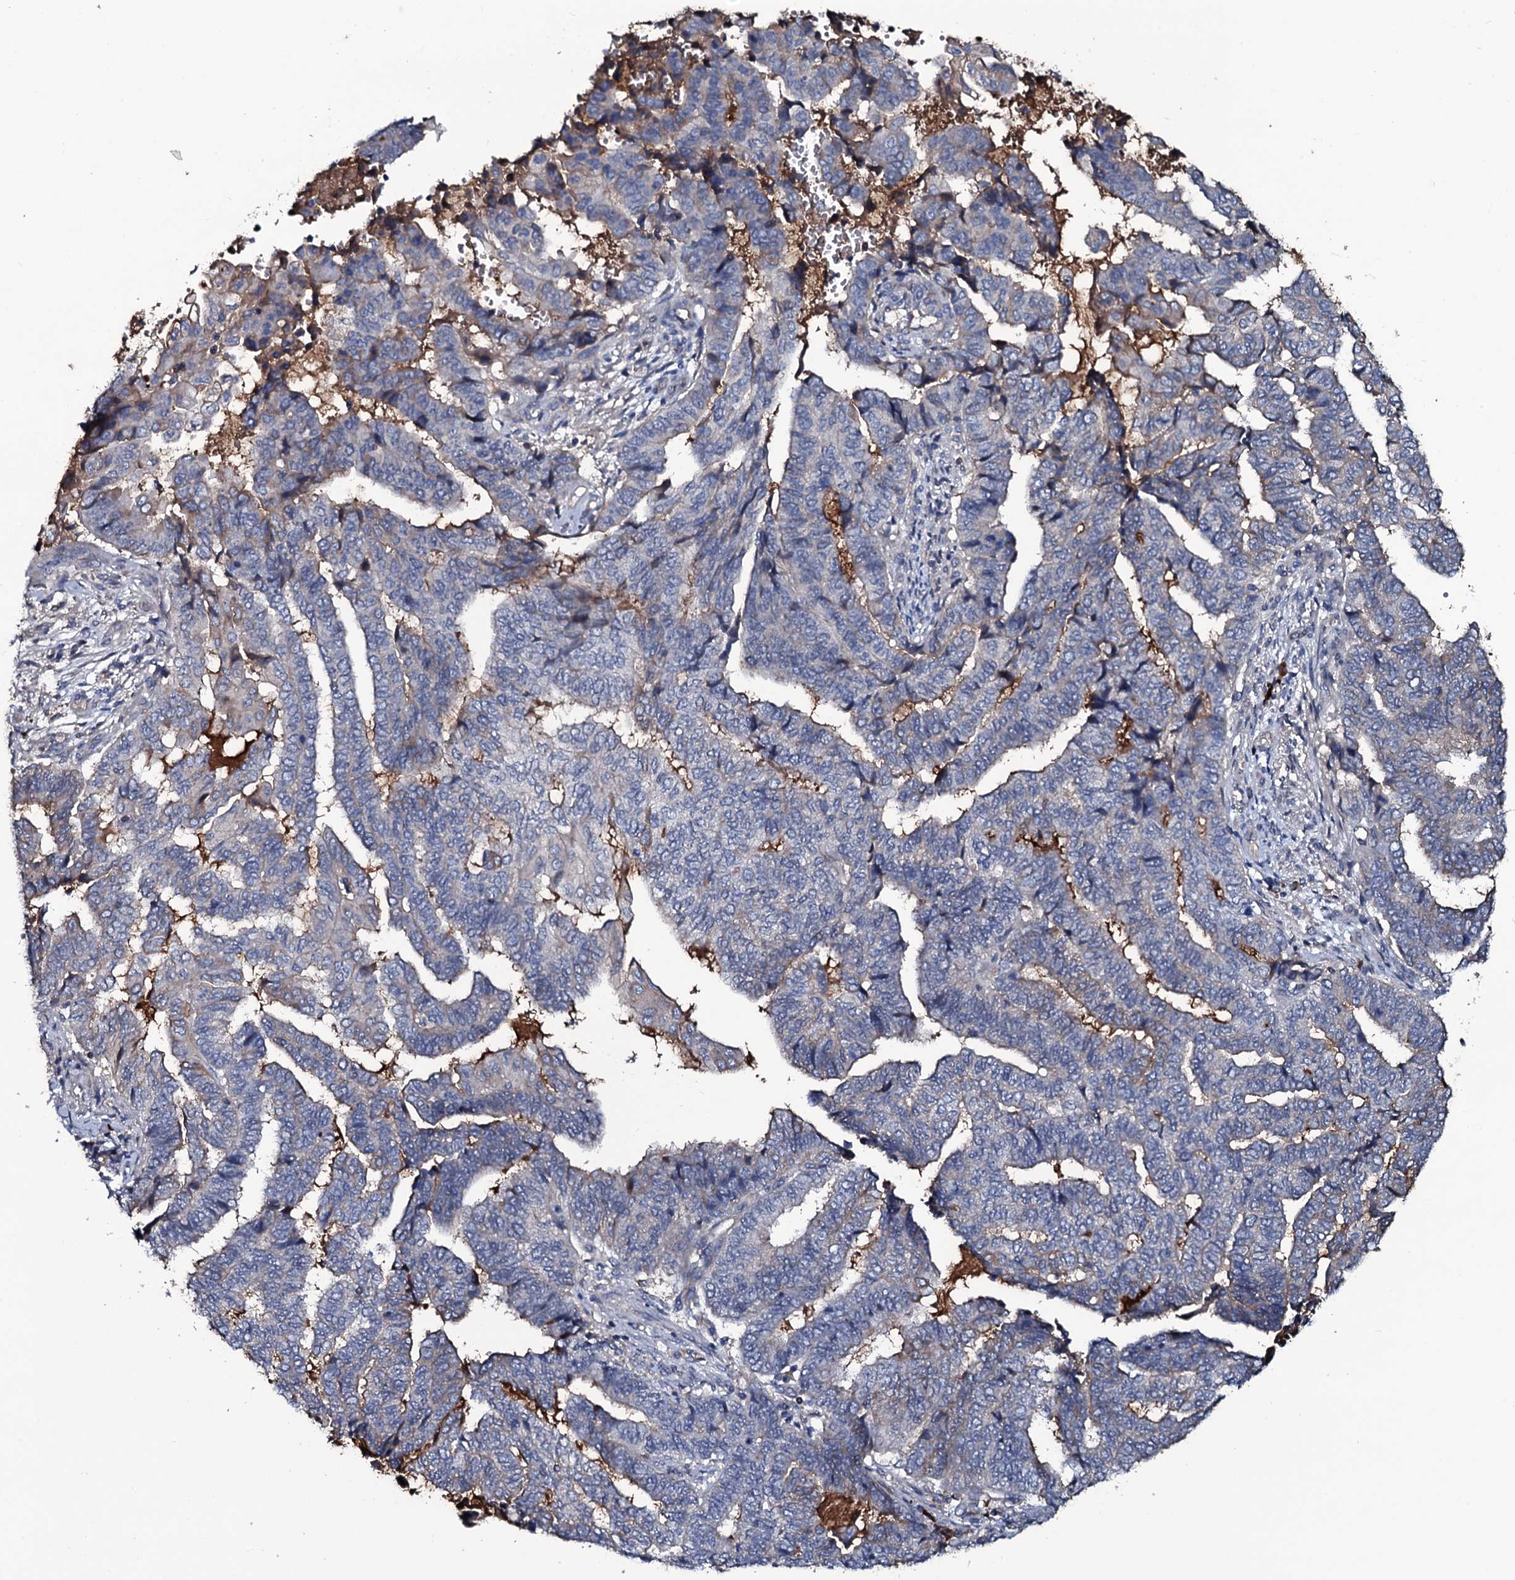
{"staining": {"intensity": "negative", "quantity": "none", "location": "none"}, "tissue": "endometrial cancer", "cell_type": "Tumor cells", "image_type": "cancer", "snomed": [{"axis": "morphology", "description": "Adenocarcinoma, NOS"}, {"axis": "topography", "description": "Uterus"}, {"axis": "topography", "description": "Endometrium"}], "caption": "Human adenocarcinoma (endometrial) stained for a protein using IHC exhibits no expression in tumor cells.", "gene": "LYG2", "patient": {"sex": "female", "age": 70}}